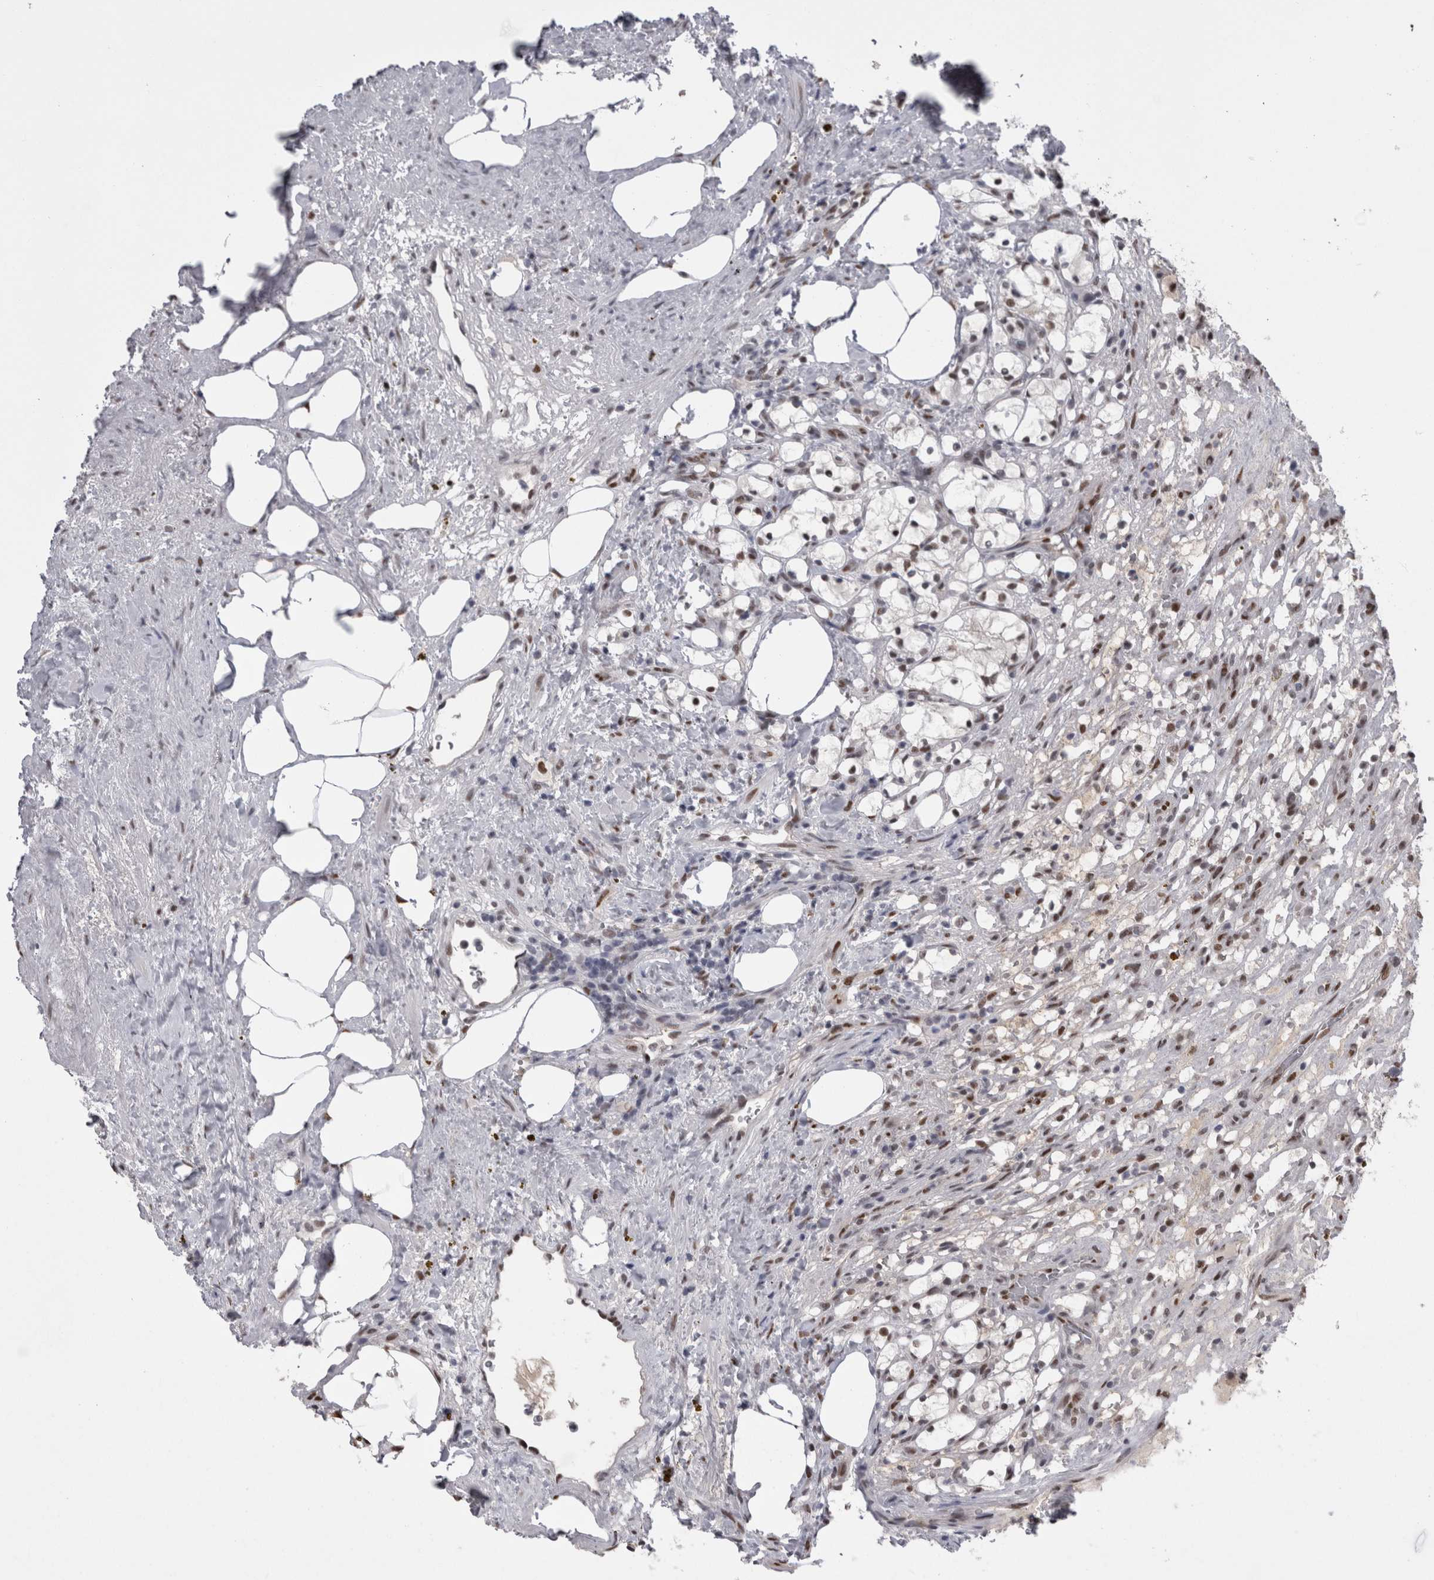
{"staining": {"intensity": "moderate", "quantity": ">75%", "location": "nuclear"}, "tissue": "renal cancer", "cell_type": "Tumor cells", "image_type": "cancer", "snomed": [{"axis": "morphology", "description": "Adenocarcinoma, NOS"}, {"axis": "topography", "description": "Kidney"}], "caption": "This is an image of immunohistochemistry staining of renal cancer, which shows moderate expression in the nuclear of tumor cells.", "gene": "C1orf54", "patient": {"sex": "female", "age": 69}}